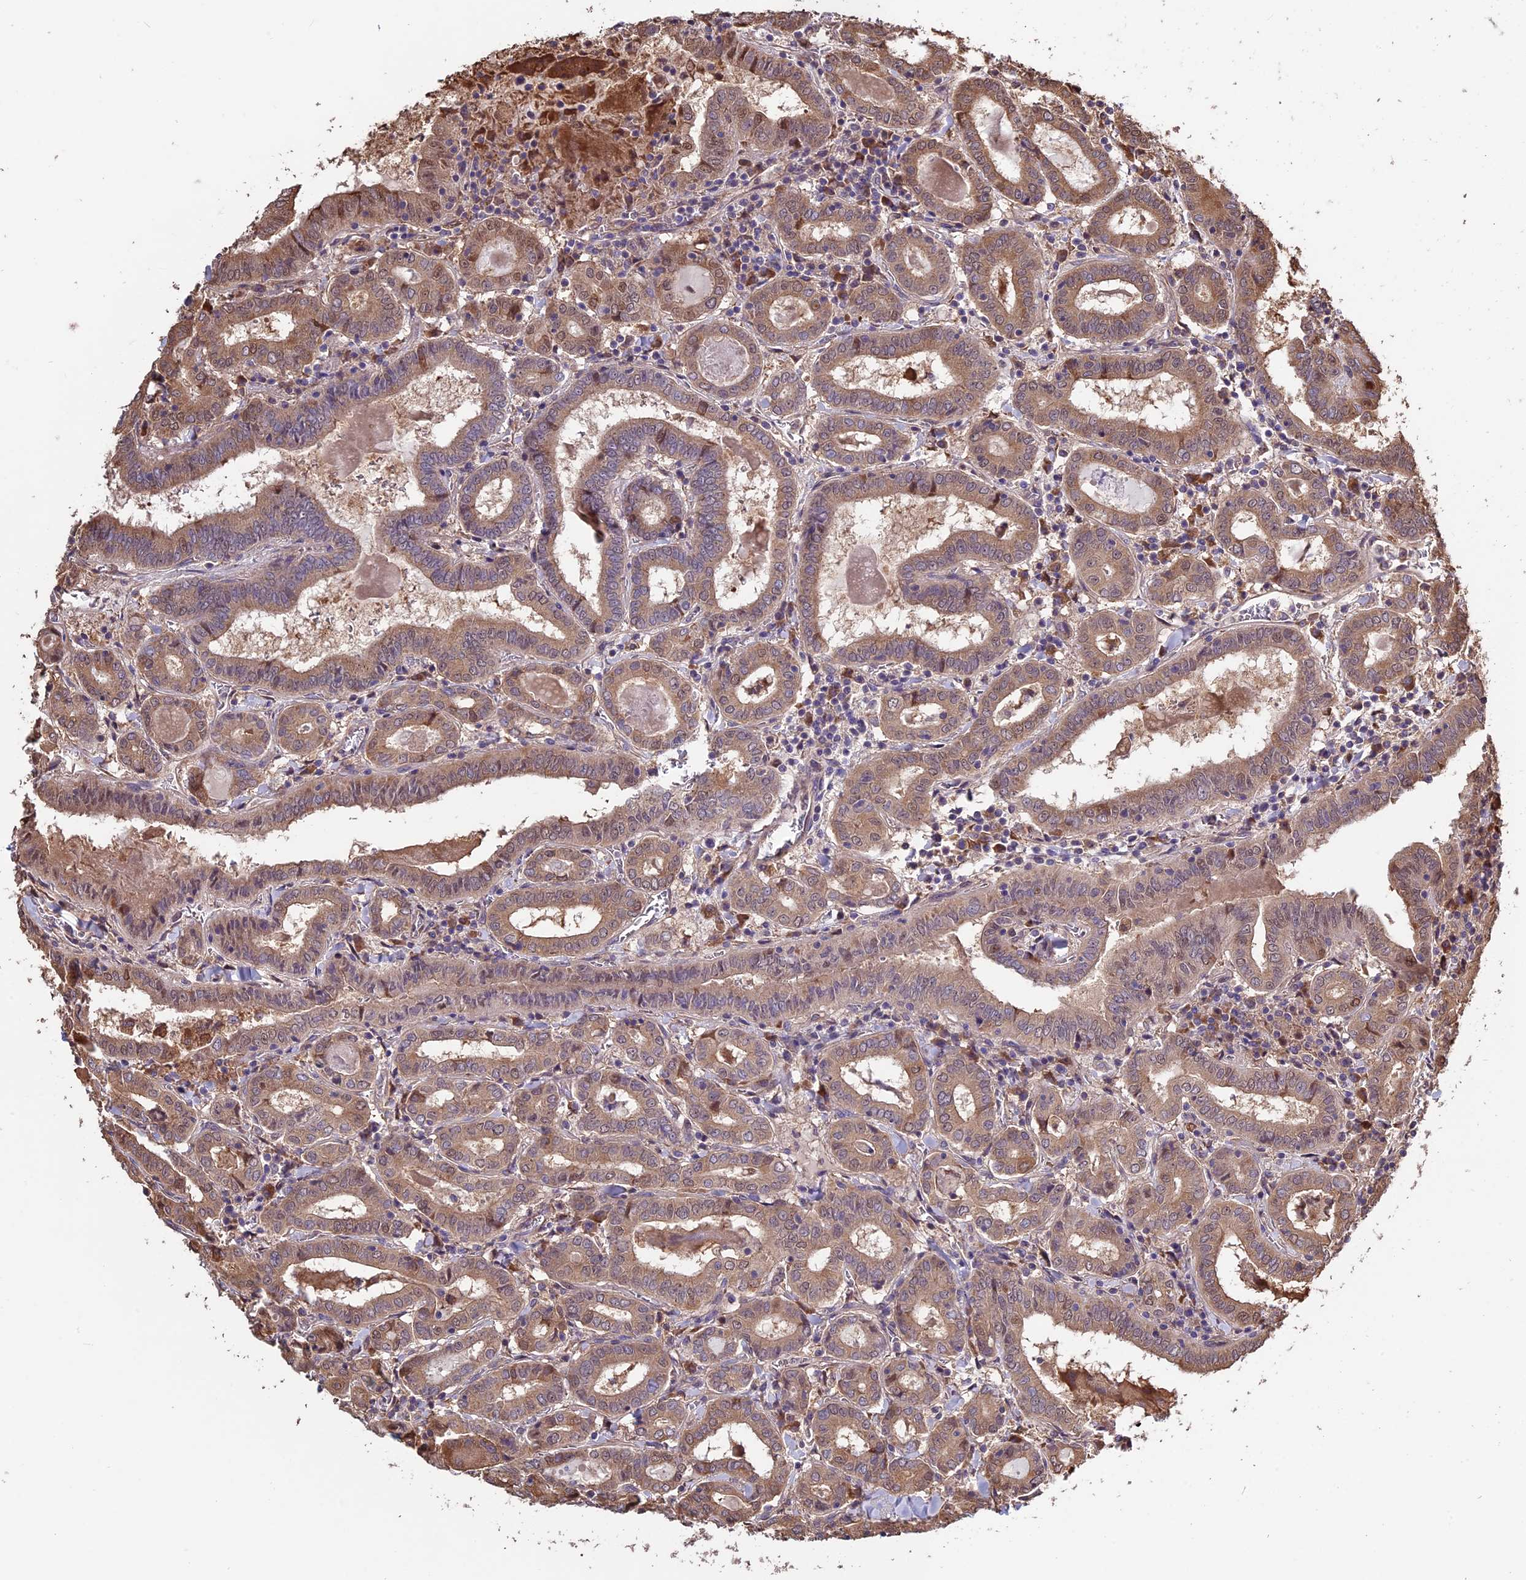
{"staining": {"intensity": "moderate", "quantity": ">75%", "location": "cytoplasmic/membranous"}, "tissue": "thyroid cancer", "cell_type": "Tumor cells", "image_type": "cancer", "snomed": [{"axis": "morphology", "description": "Papillary adenocarcinoma, NOS"}, {"axis": "topography", "description": "Thyroid gland"}], "caption": "Thyroid cancer stained with a protein marker shows moderate staining in tumor cells.", "gene": "VWA3A", "patient": {"sex": "female", "age": 72}}